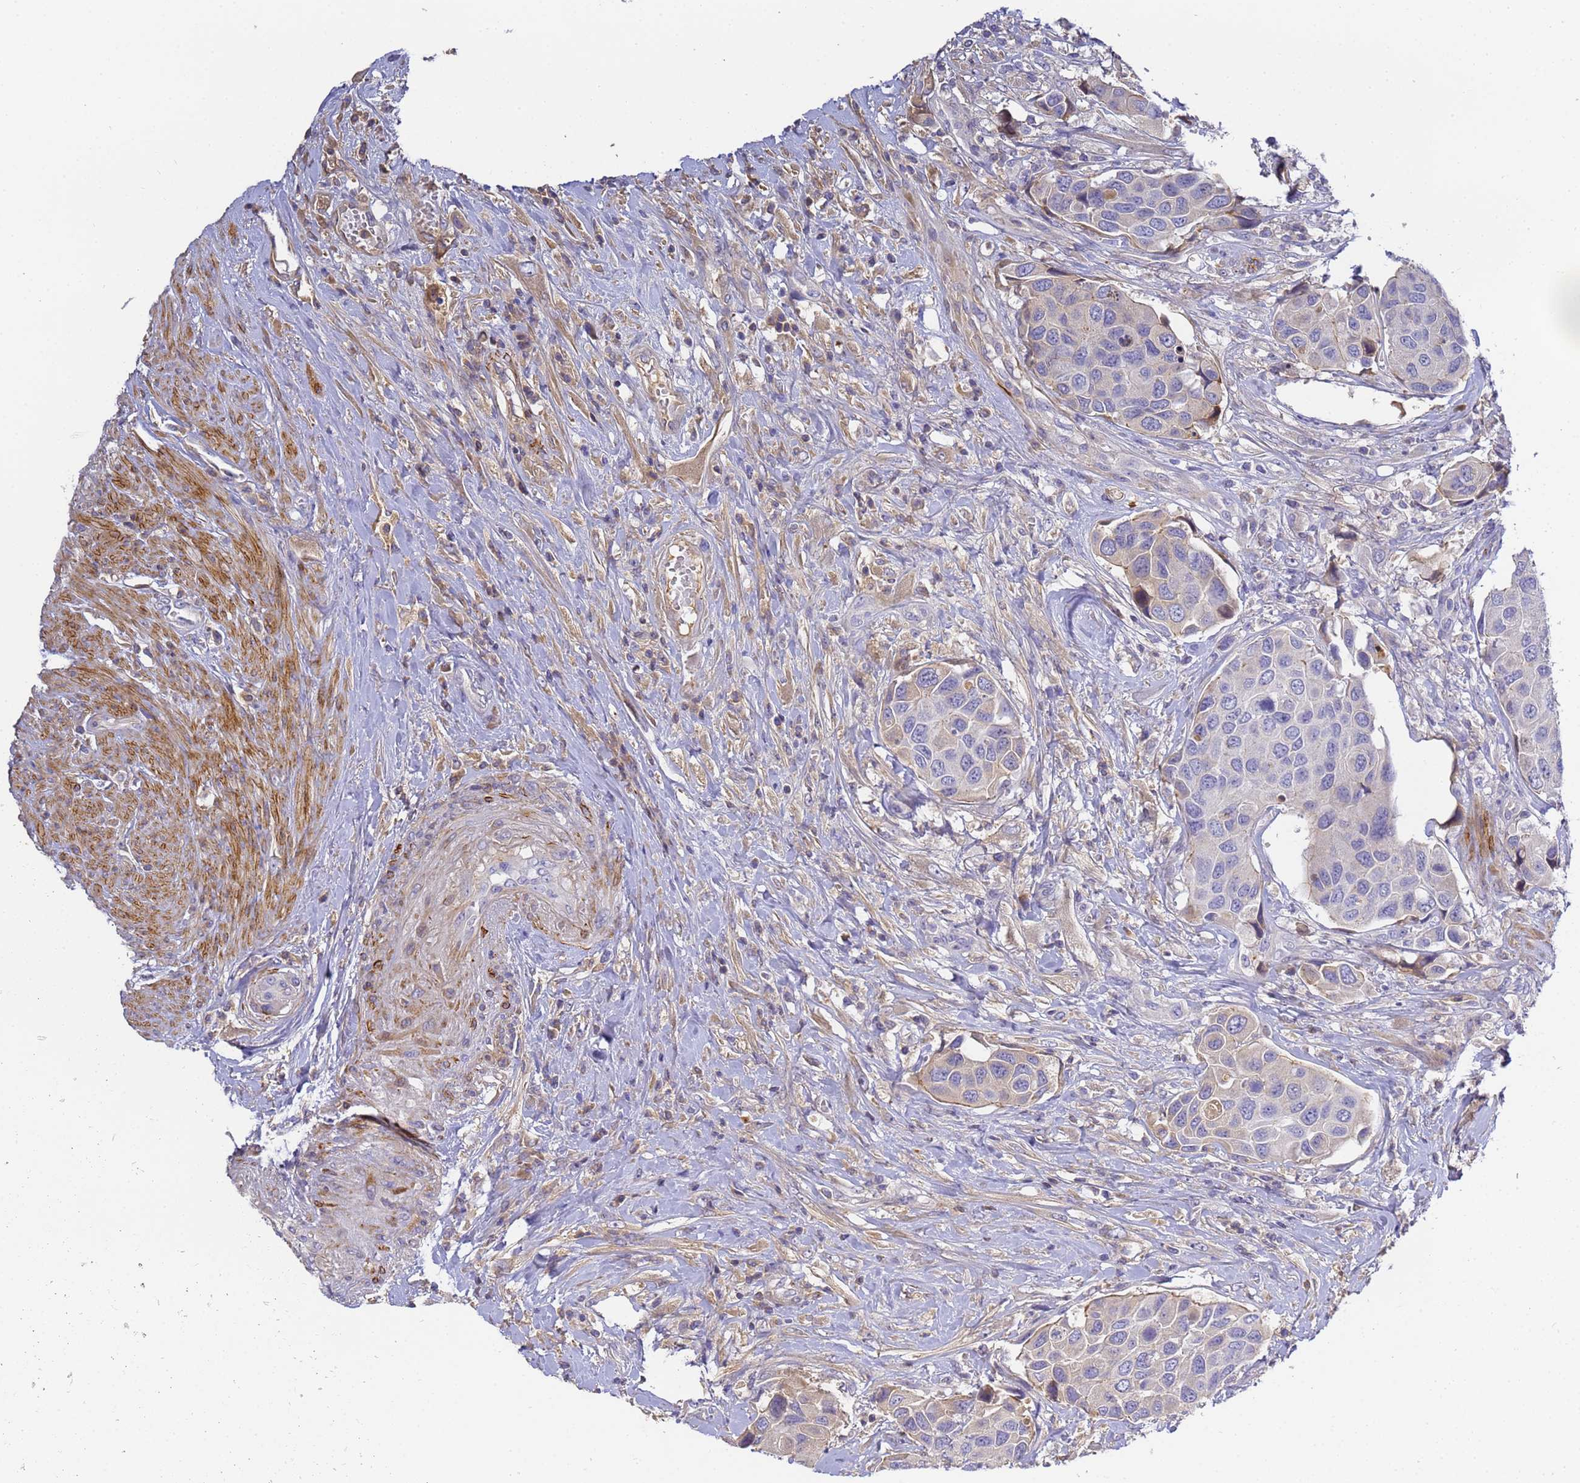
{"staining": {"intensity": "moderate", "quantity": "<25%", "location": "cytoplasmic/membranous"}, "tissue": "urothelial cancer", "cell_type": "Tumor cells", "image_type": "cancer", "snomed": [{"axis": "morphology", "description": "Urothelial carcinoma, High grade"}, {"axis": "topography", "description": "Urinary bladder"}], "caption": "High-grade urothelial carcinoma stained for a protein displays moderate cytoplasmic/membranous positivity in tumor cells. The staining was performed using DAB (3,3'-diaminobenzidine) to visualize the protein expression in brown, while the nuclei were stained in blue with hematoxylin (Magnification: 20x).", "gene": "CFH", "patient": {"sex": "male", "age": 74}}